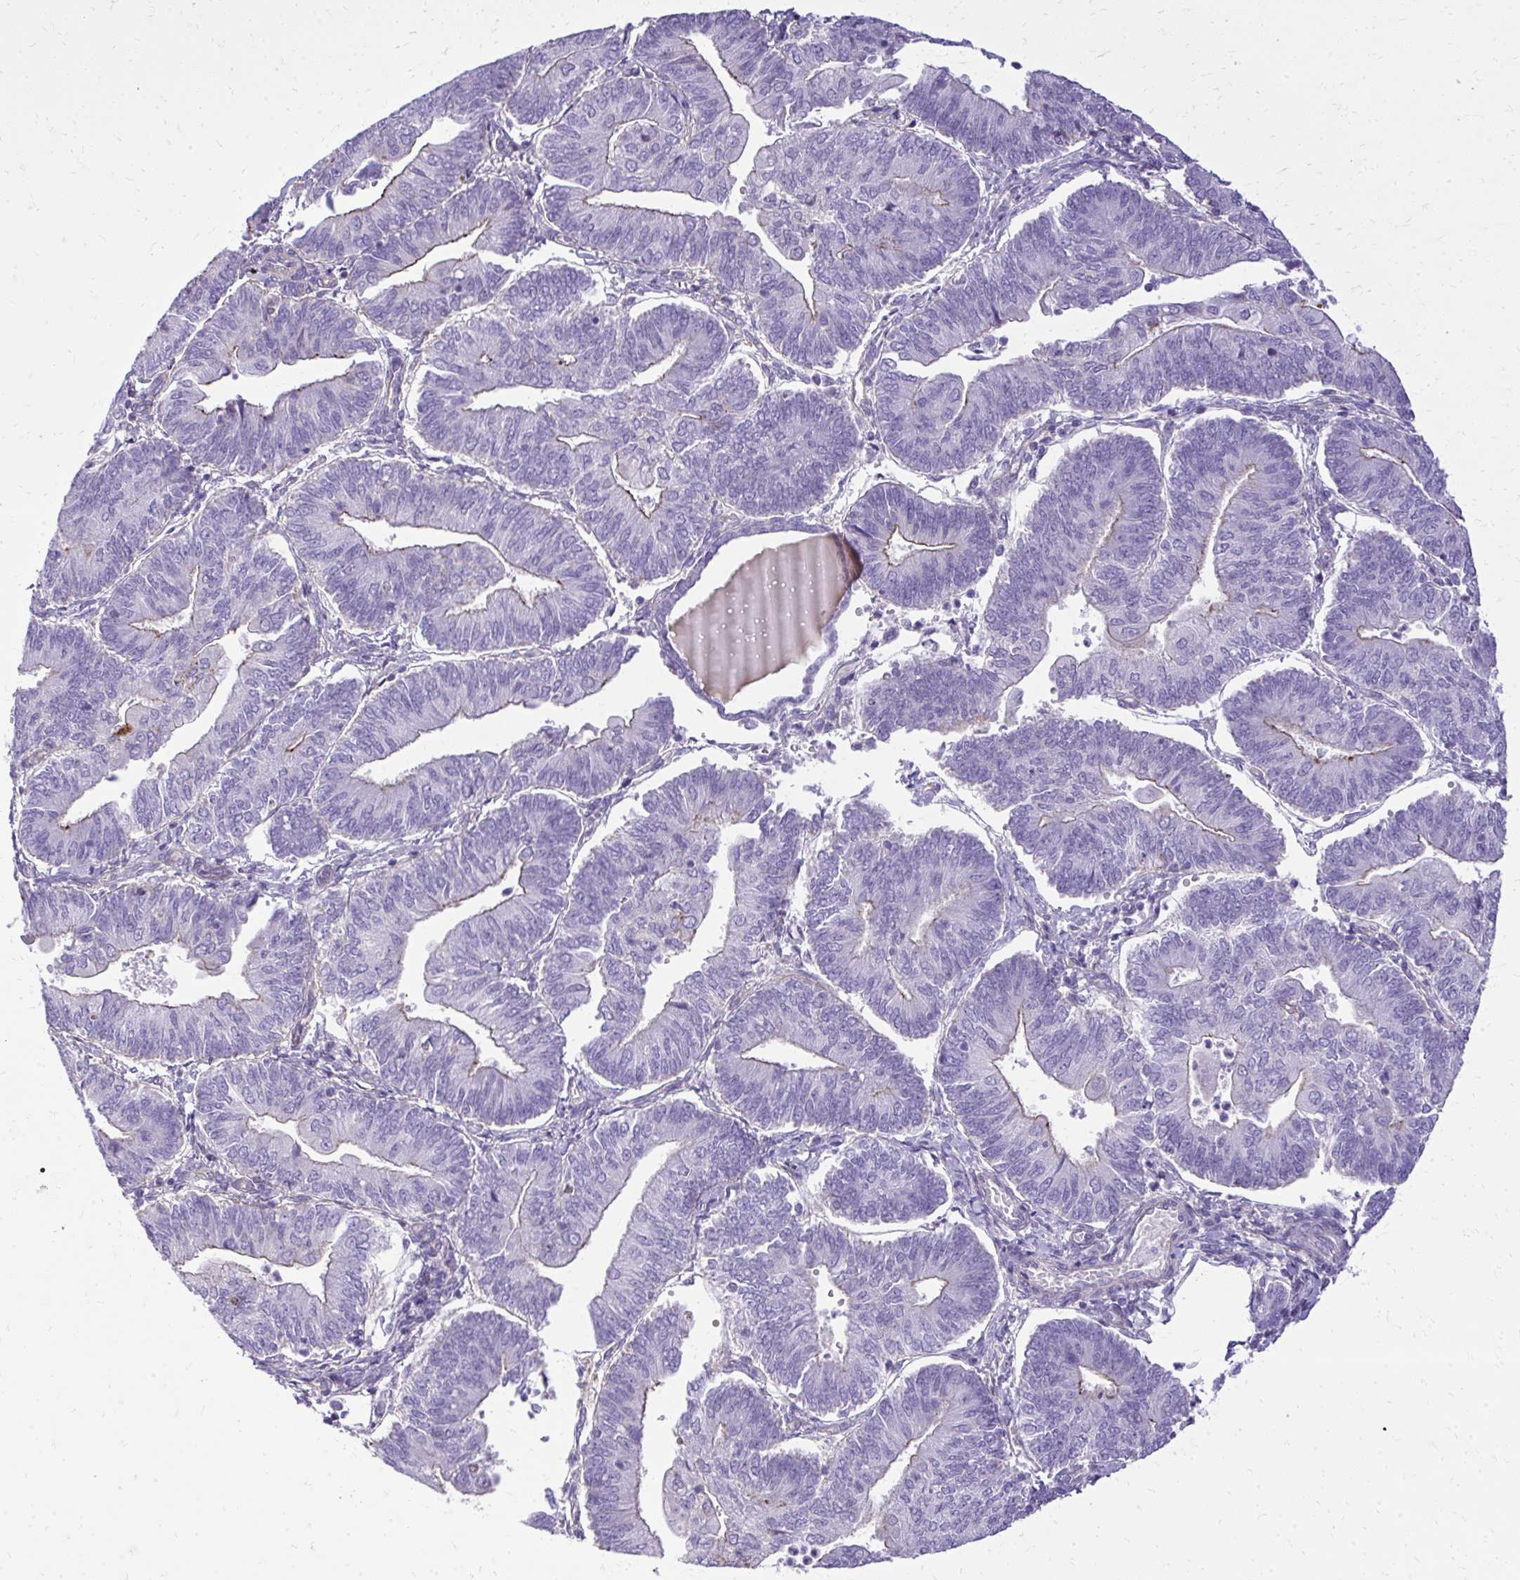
{"staining": {"intensity": "moderate", "quantity": "<25%", "location": "cytoplasmic/membranous"}, "tissue": "endometrial cancer", "cell_type": "Tumor cells", "image_type": "cancer", "snomed": [{"axis": "morphology", "description": "Adenocarcinoma, NOS"}, {"axis": "topography", "description": "Endometrium"}], "caption": "Protein staining of endometrial cancer tissue demonstrates moderate cytoplasmic/membranous expression in approximately <25% of tumor cells.", "gene": "RUNDC3B", "patient": {"sex": "female", "age": 65}}